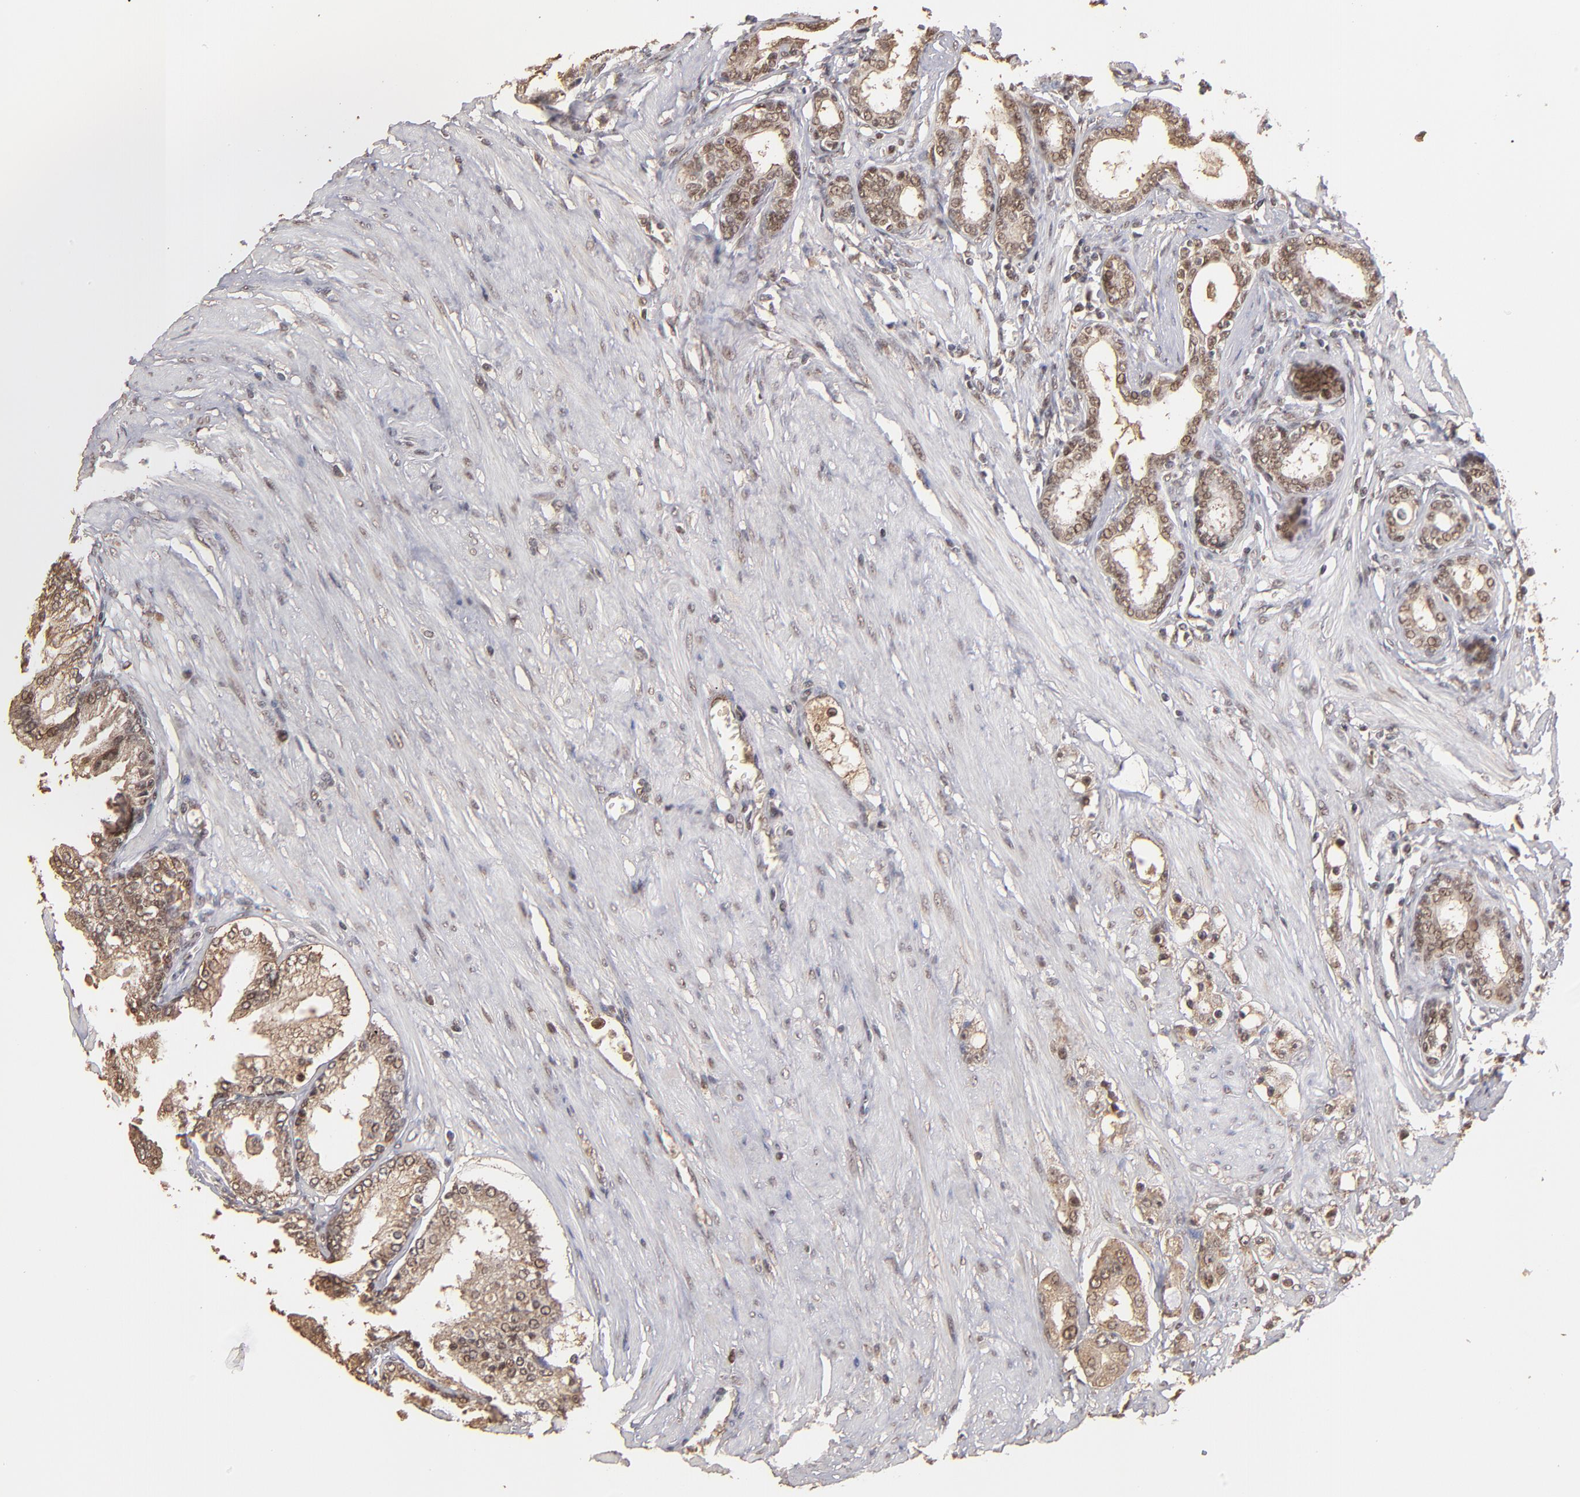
{"staining": {"intensity": "weak", "quantity": ">75%", "location": "cytoplasmic/membranous"}, "tissue": "prostate cancer", "cell_type": "Tumor cells", "image_type": "cancer", "snomed": [{"axis": "morphology", "description": "Adenocarcinoma, Medium grade"}, {"axis": "topography", "description": "Prostate"}], "caption": "Immunohistochemical staining of prostate cancer (adenocarcinoma (medium-grade)) exhibits low levels of weak cytoplasmic/membranous expression in about >75% of tumor cells. The protein of interest is stained brown, and the nuclei are stained in blue (DAB IHC with brightfield microscopy, high magnification).", "gene": "EAPP", "patient": {"sex": "male", "age": 72}}